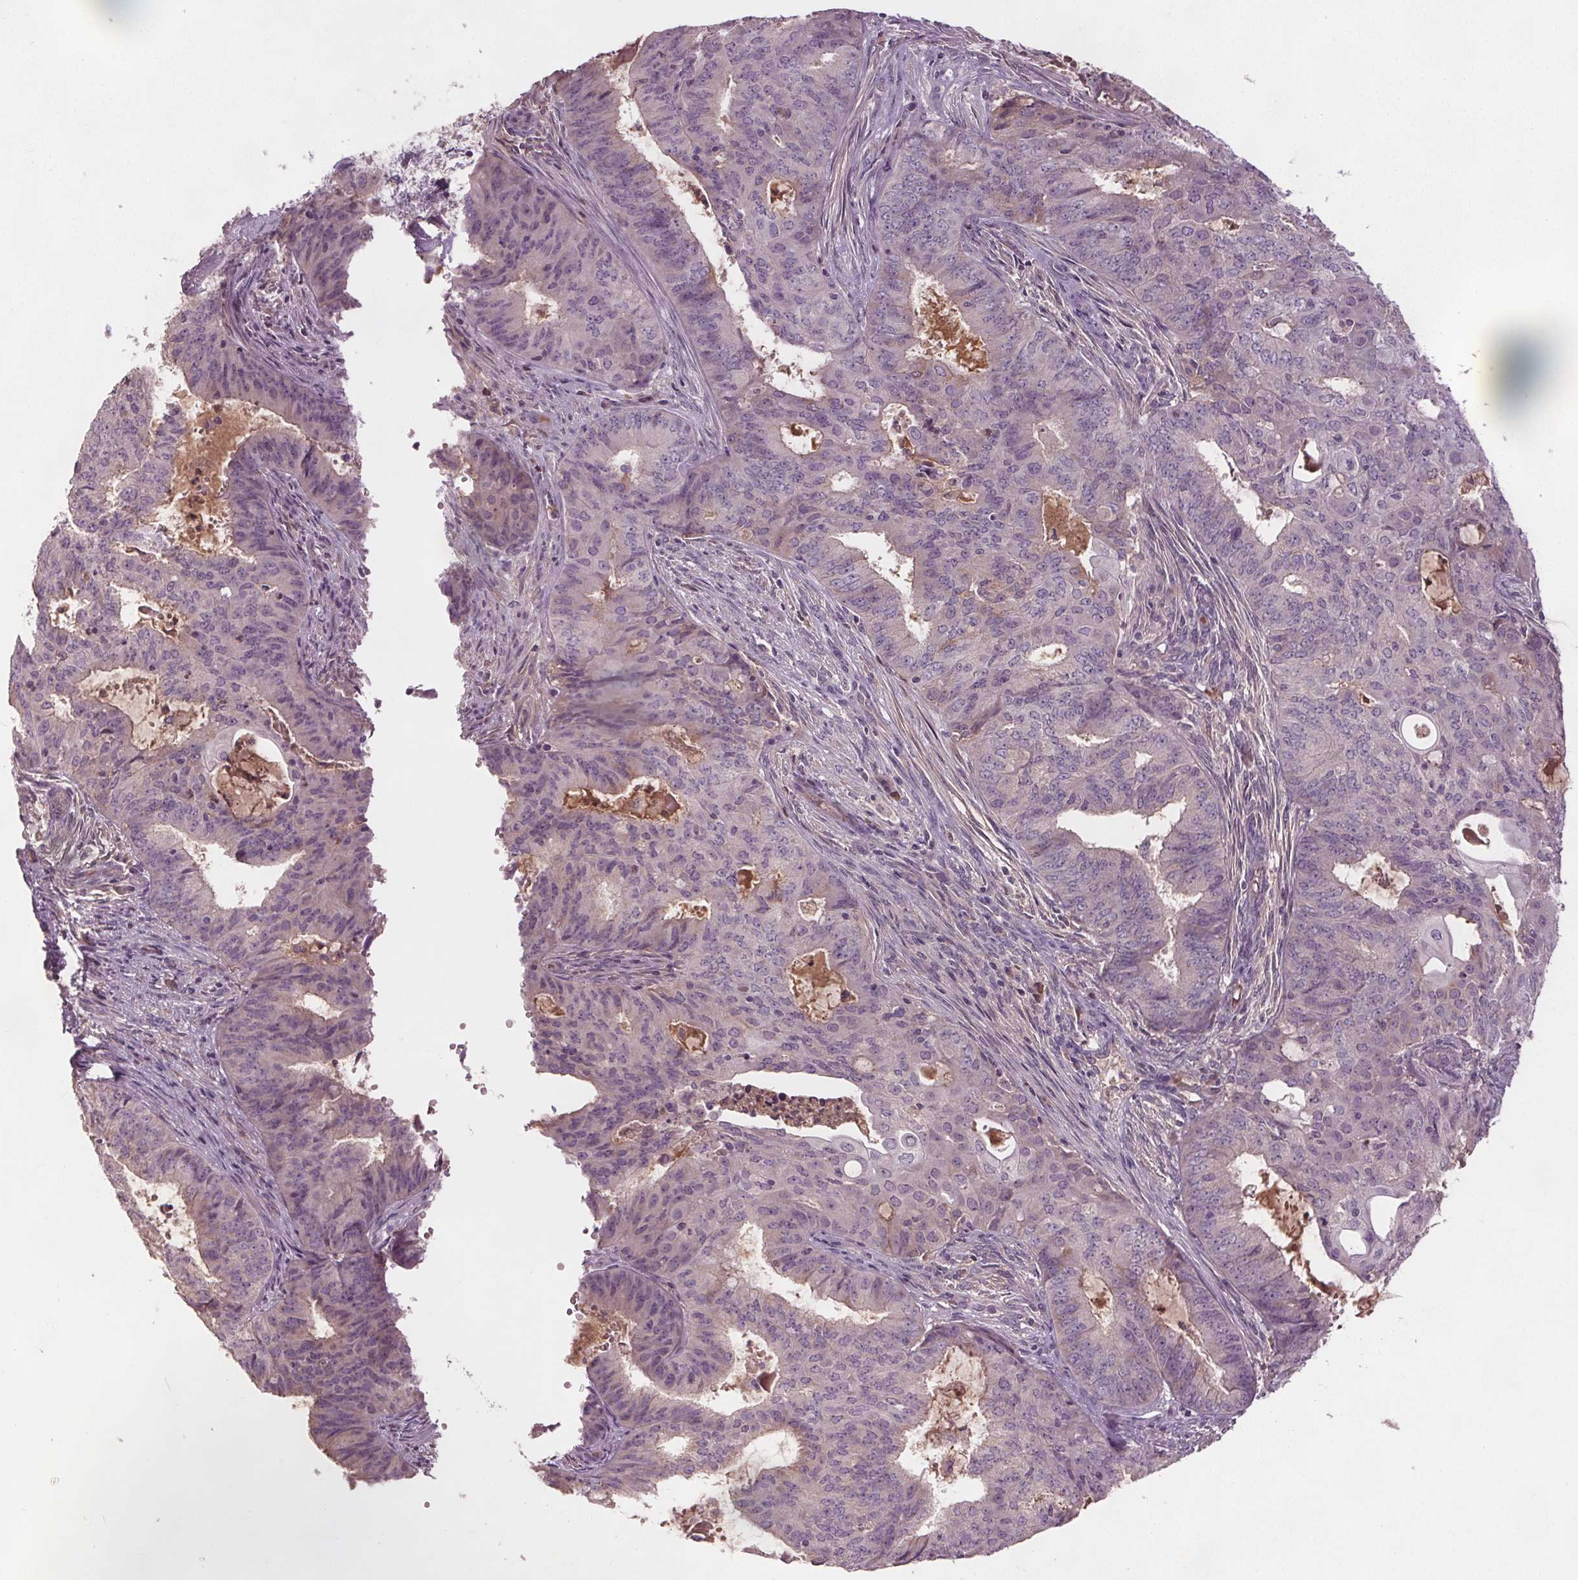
{"staining": {"intensity": "negative", "quantity": "none", "location": "none"}, "tissue": "endometrial cancer", "cell_type": "Tumor cells", "image_type": "cancer", "snomed": [{"axis": "morphology", "description": "Adenocarcinoma, NOS"}, {"axis": "topography", "description": "Endometrium"}], "caption": "This is an IHC histopathology image of endometrial cancer (adenocarcinoma). There is no positivity in tumor cells.", "gene": "PDGFD", "patient": {"sex": "female", "age": 62}}